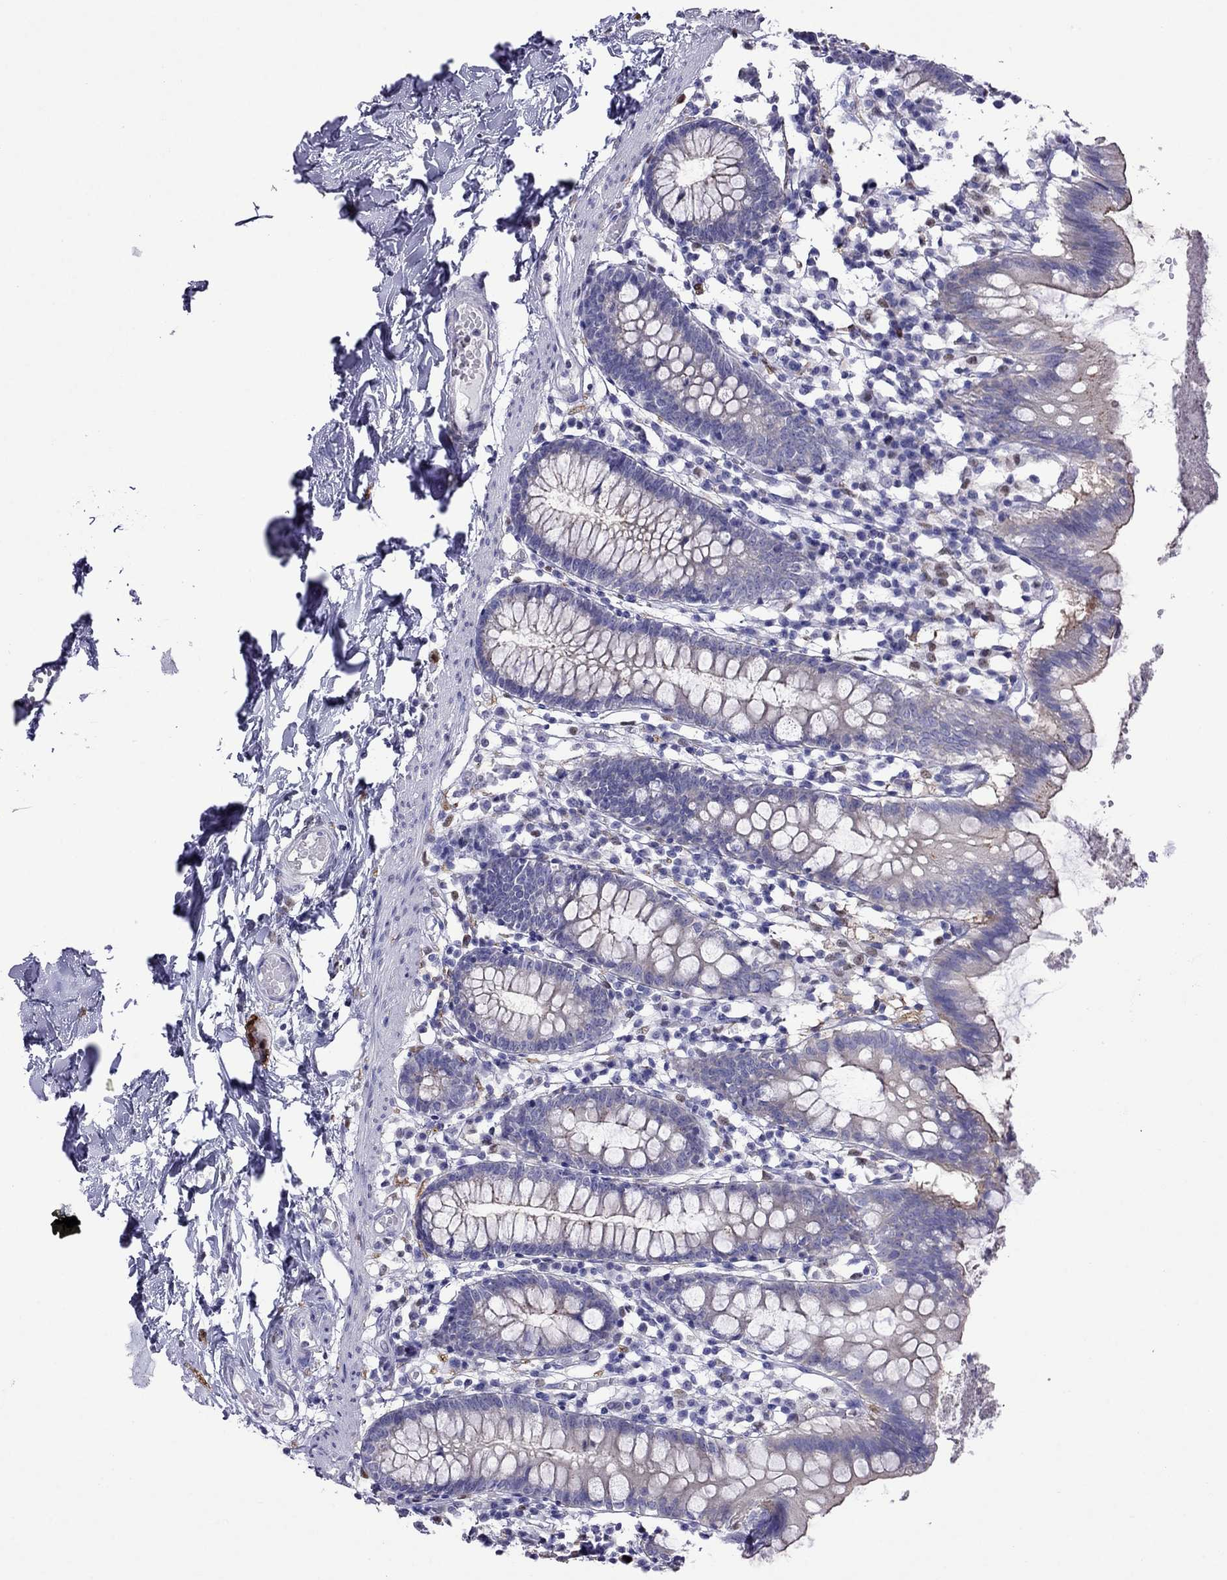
{"staining": {"intensity": "moderate", "quantity": "25%-75%", "location": "cytoplasmic/membranous"}, "tissue": "small intestine", "cell_type": "Glandular cells", "image_type": "normal", "snomed": [{"axis": "morphology", "description": "Normal tissue, NOS"}, {"axis": "topography", "description": "Small intestine"}], "caption": "Immunohistochemical staining of normal human small intestine demonstrates moderate cytoplasmic/membranous protein positivity in approximately 25%-75% of glandular cells.", "gene": "MPZ", "patient": {"sex": "female", "age": 90}}